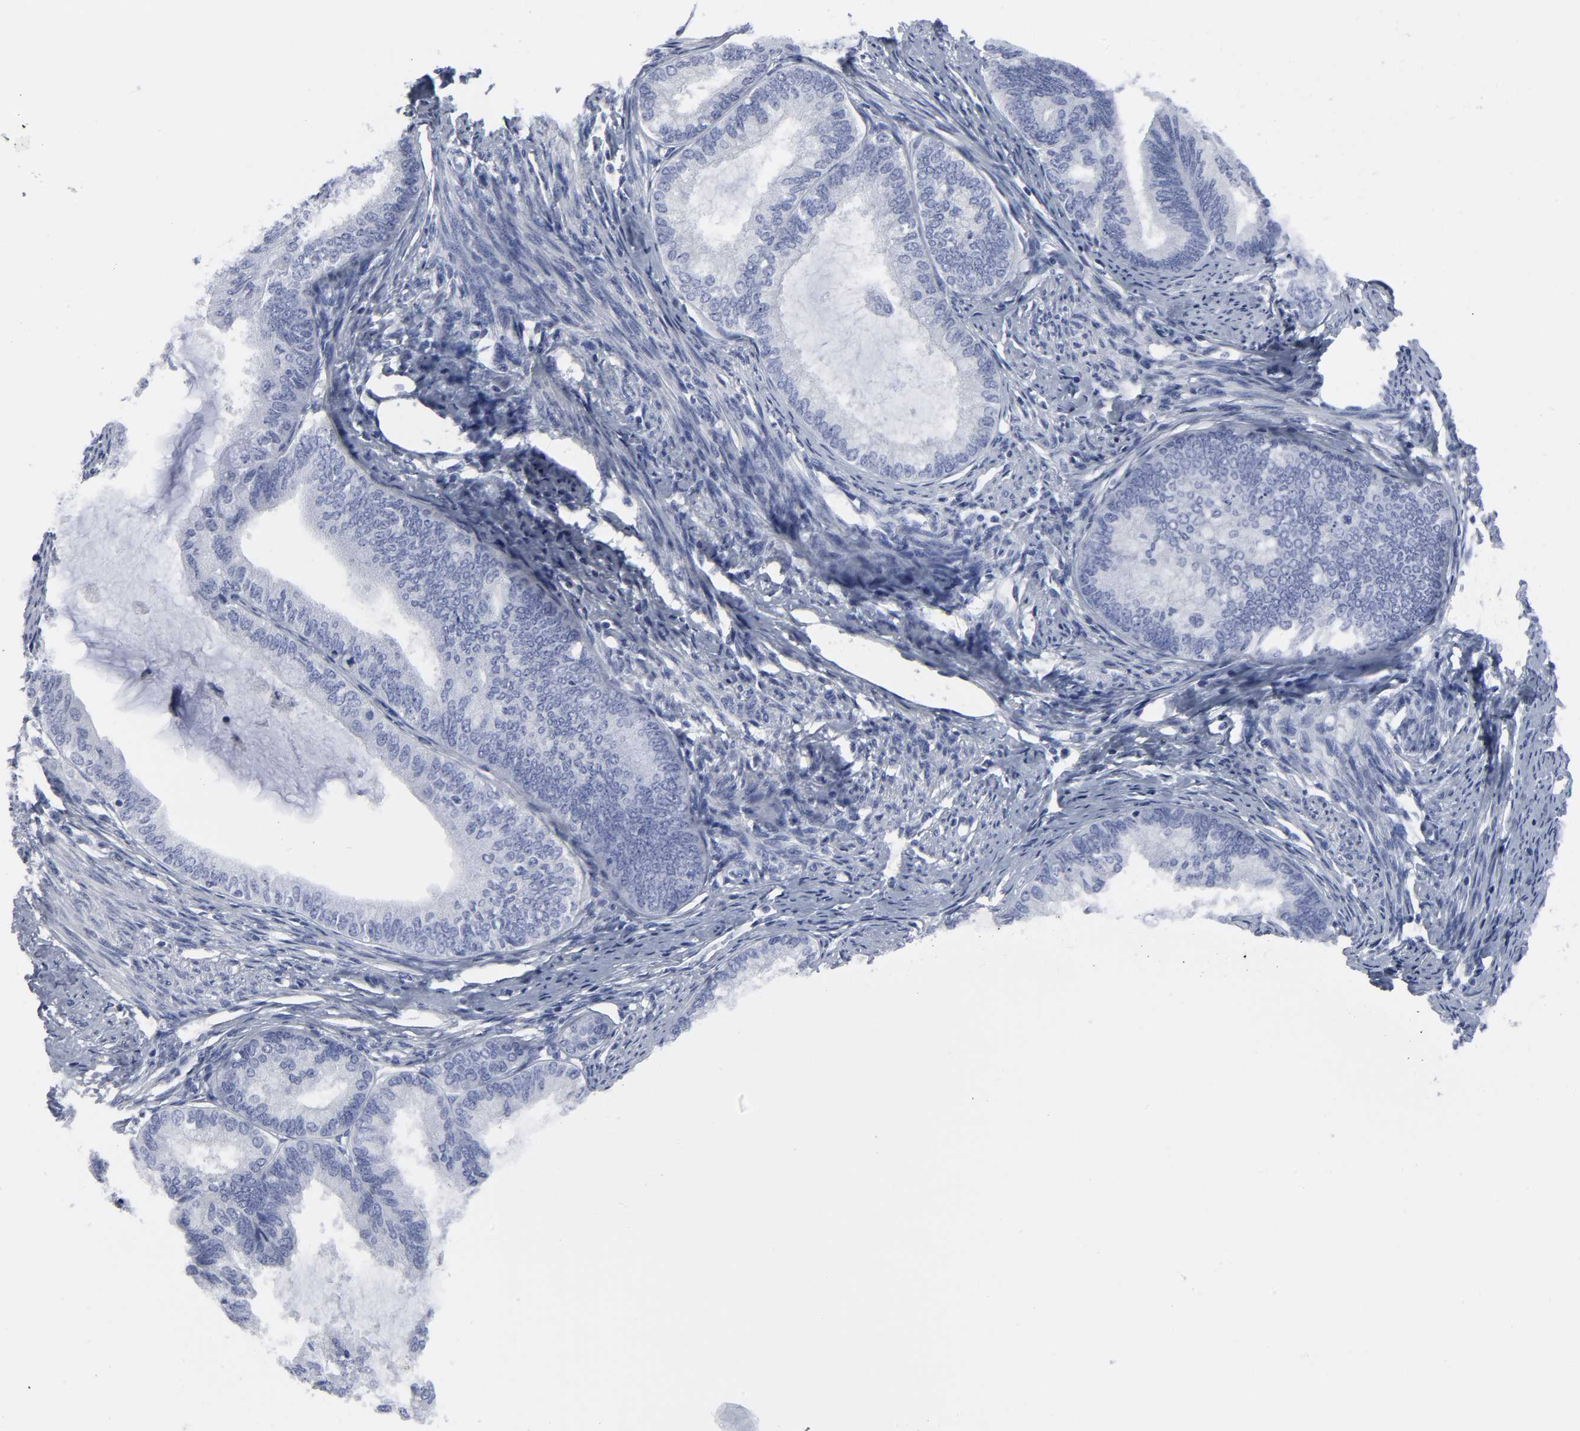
{"staining": {"intensity": "negative", "quantity": "none", "location": "none"}, "tissue": "endometrial cancer", "cell_type": "Tumor cells", "image_type": "cancer", "snomed": [{"axis": "morphology", "description": "Adenocarcinoma, NOS"}, {"axis": "topography", "description": "Endometrium"}], "caption": "Protein analysis of endometrial adenocarcinoma displays no significant expression in tumor cells. Brightfield microscopy of immunohistochemistry stained with DAB (brown) and hematoxylin (blue), captured at high magnification.", "gene": "HNF4A", "patient": {"sex": "female", "age": 86}}